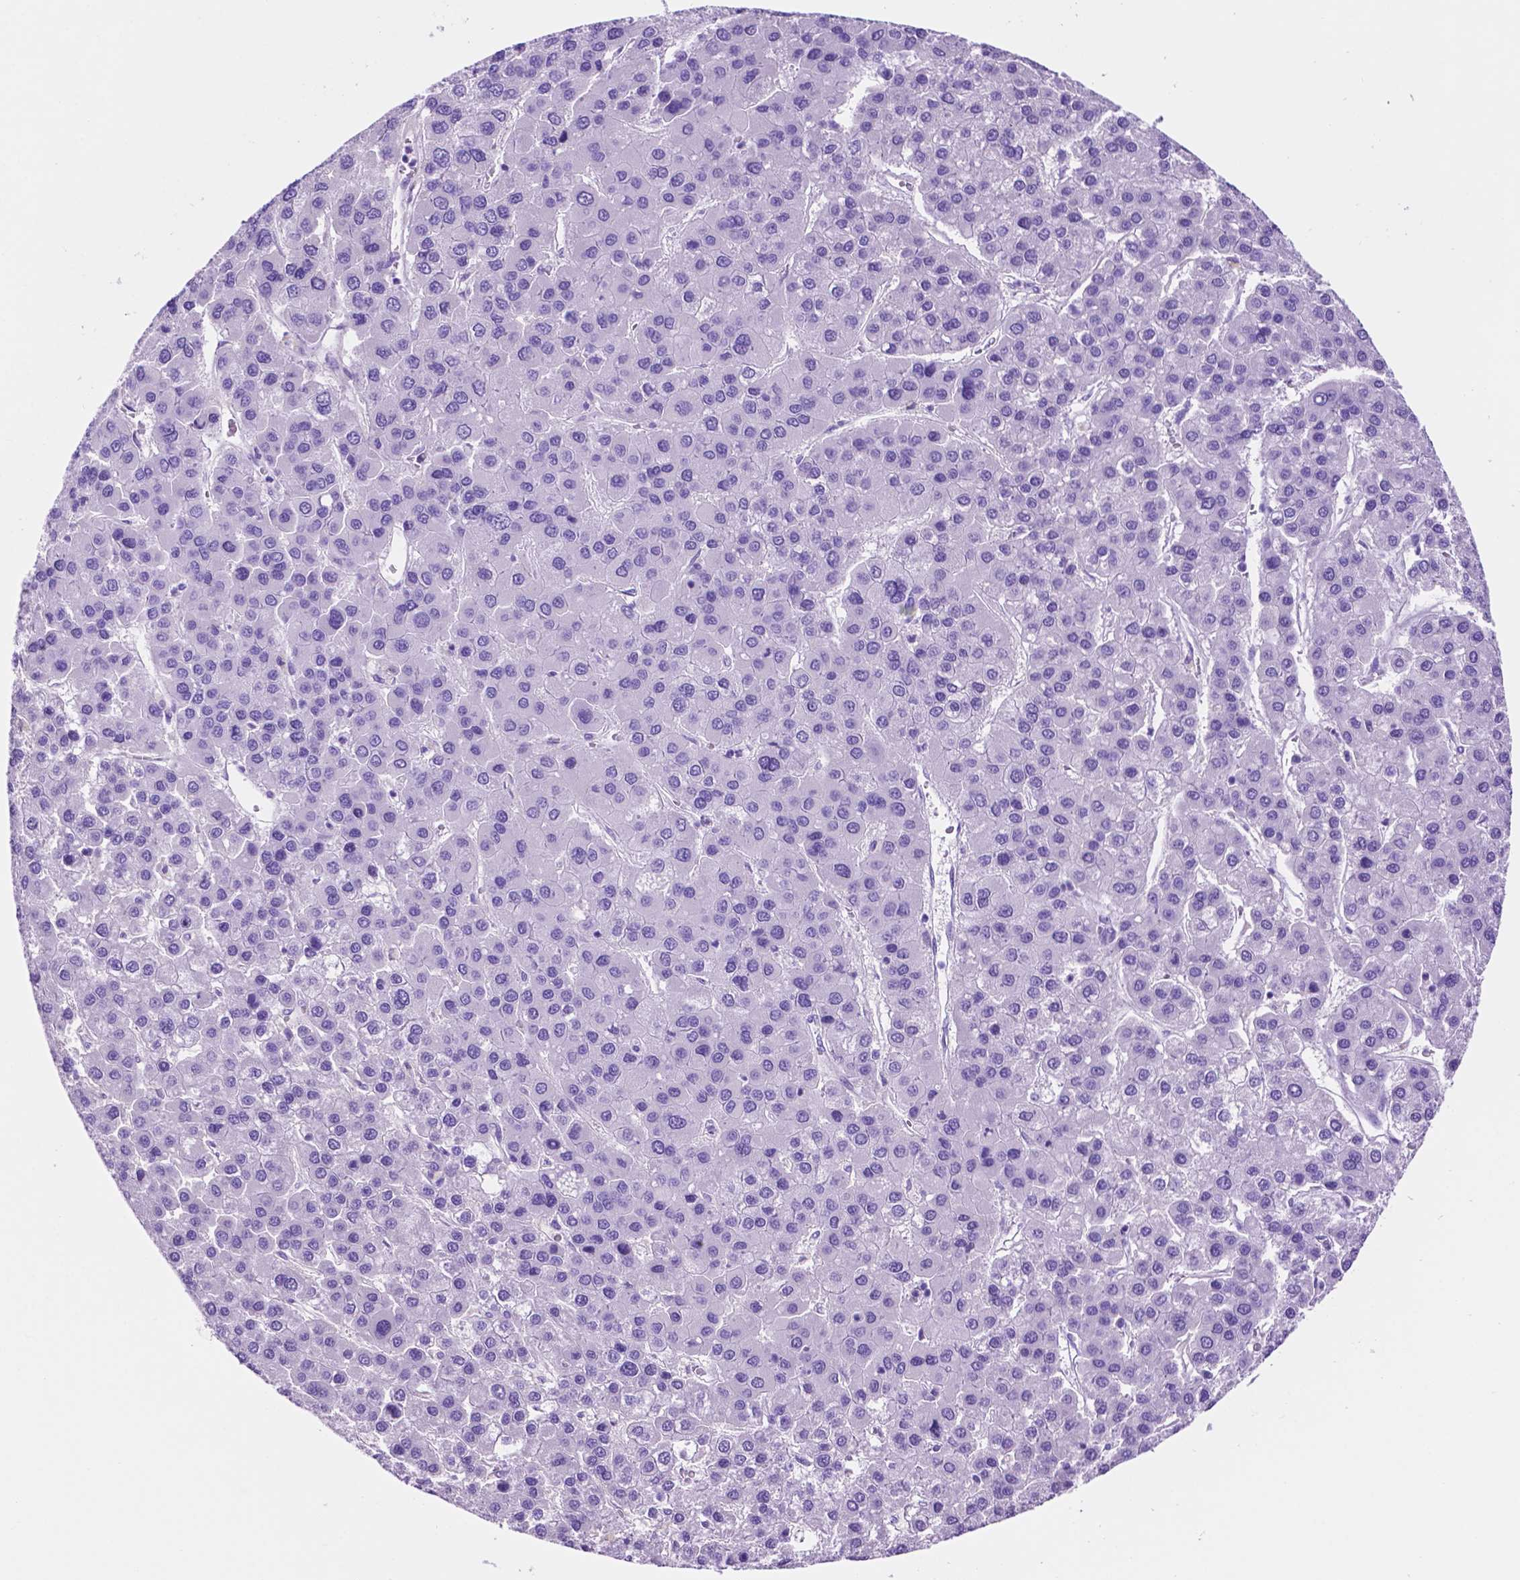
{"staining": {"intensity": "negative", "quantity": "none", "location": "none"}, "tissue": "liver cancer", "cell_type": "Tumor cells", "image_type": "cancer", "snomed": [{"axis": "morphology", "description": "Carcinoma, Hepatocellular, NOS"}, {"axis": "topography", "description": "Liver"}], "caption": "An IHC photomicrograph of liver cancer is shown. There is no staining in tumor cells of liver cancer. Nuclei are stained in blue.", "gene": "FOXB2", "patient": {"sex": "female", "age": 41}}